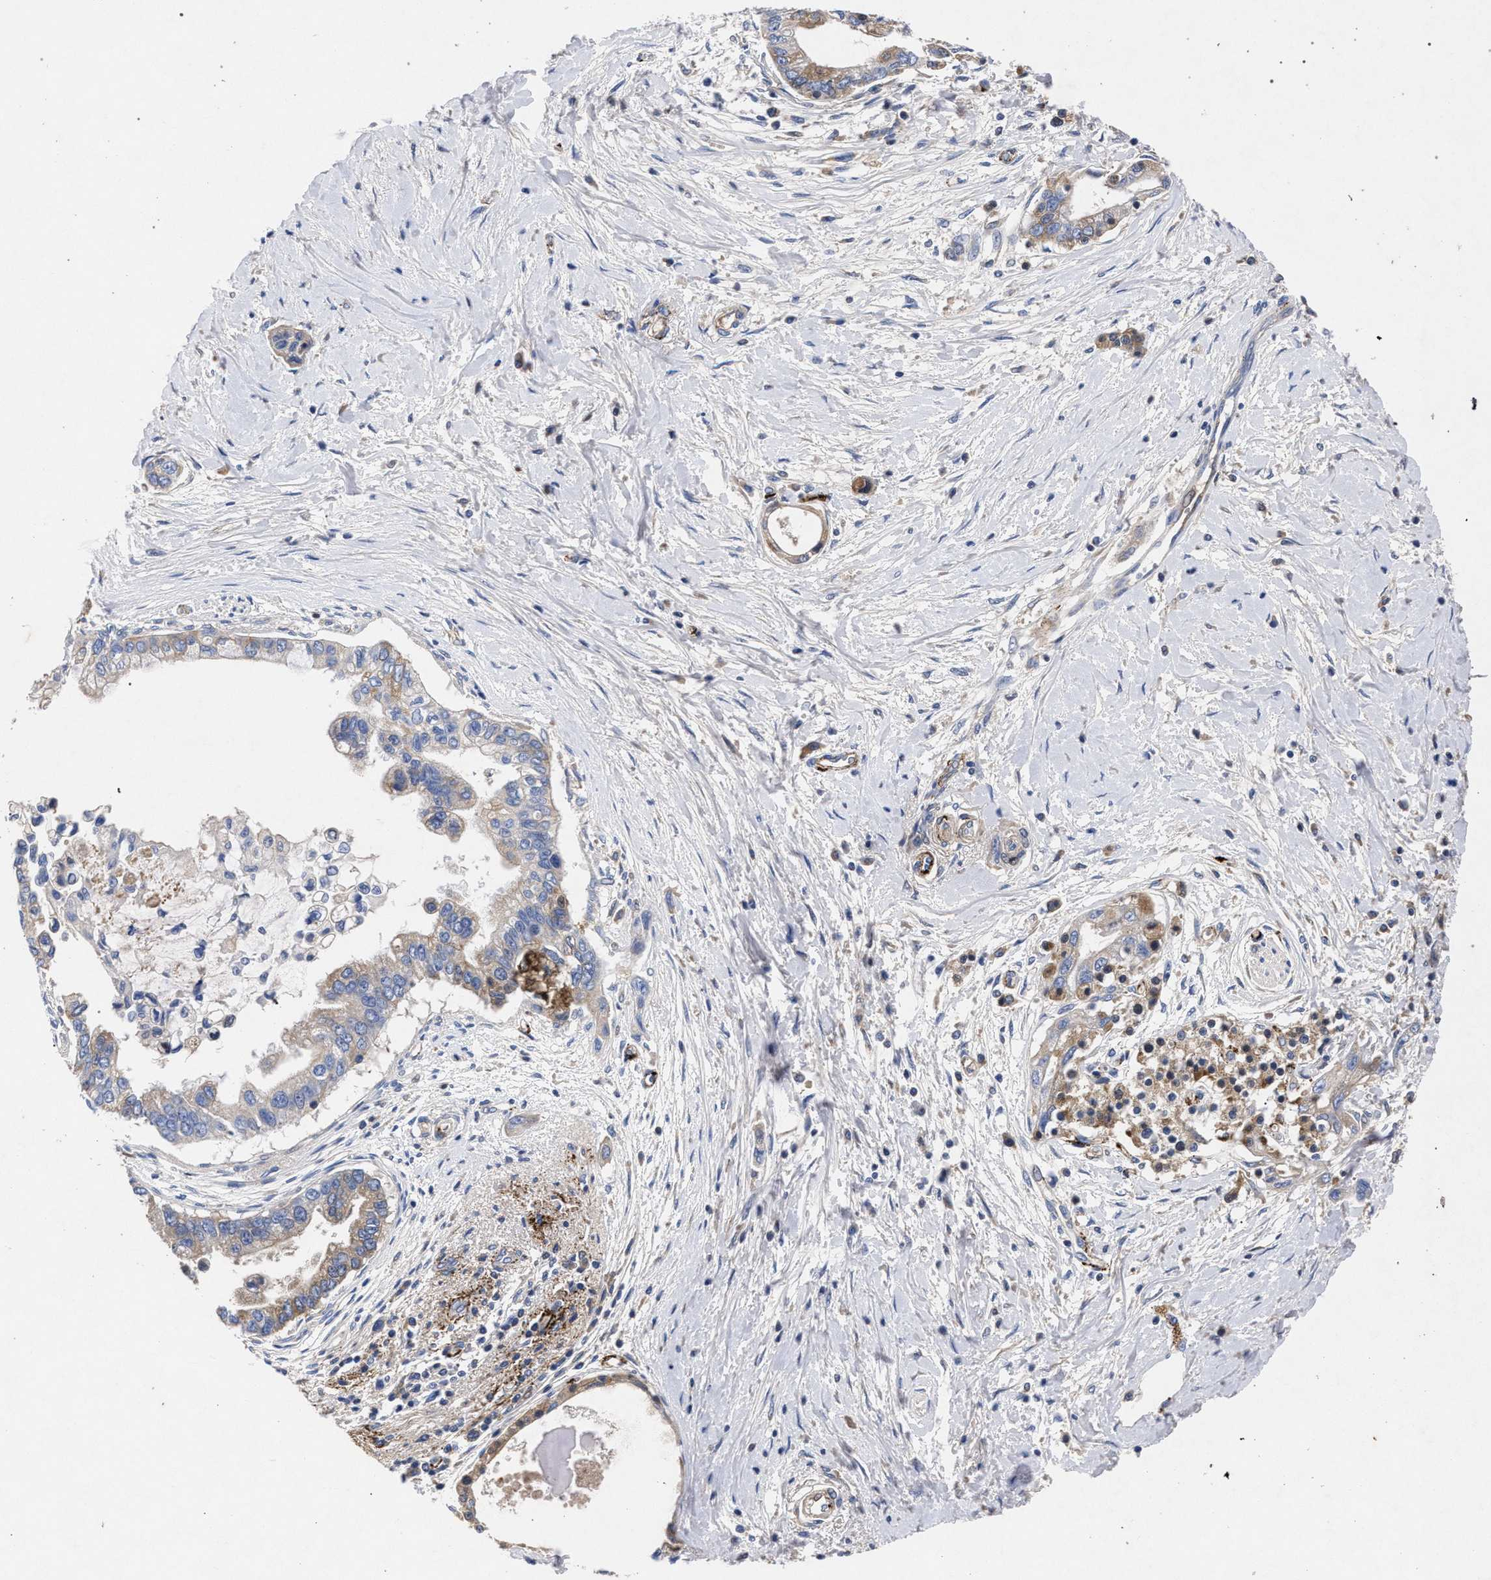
{"staining": {"intensity": "weak", "quantity": "25%-75%", "location": "cytoplasmic/membranous"}, "tissue": "pancreatic cancer", "cell_type": "Tumor cells", "image_type": "cancer", "snomed": [{"axis": "morphology", "description": "Adenocarcinoma, NOS"}, {"axis": "topography", "description": "Pancreas"}], "caption": "This photomicrograph shows immunohistochemistry (IHC) staining of human pancreatic cancer (adenocarcinoma), with low weak cytoplasmic/membranous positivity in about 25%-75% of tumor cells.", "gene": "HSD17B14", "patient": {"sex": "male", "age": 59}}